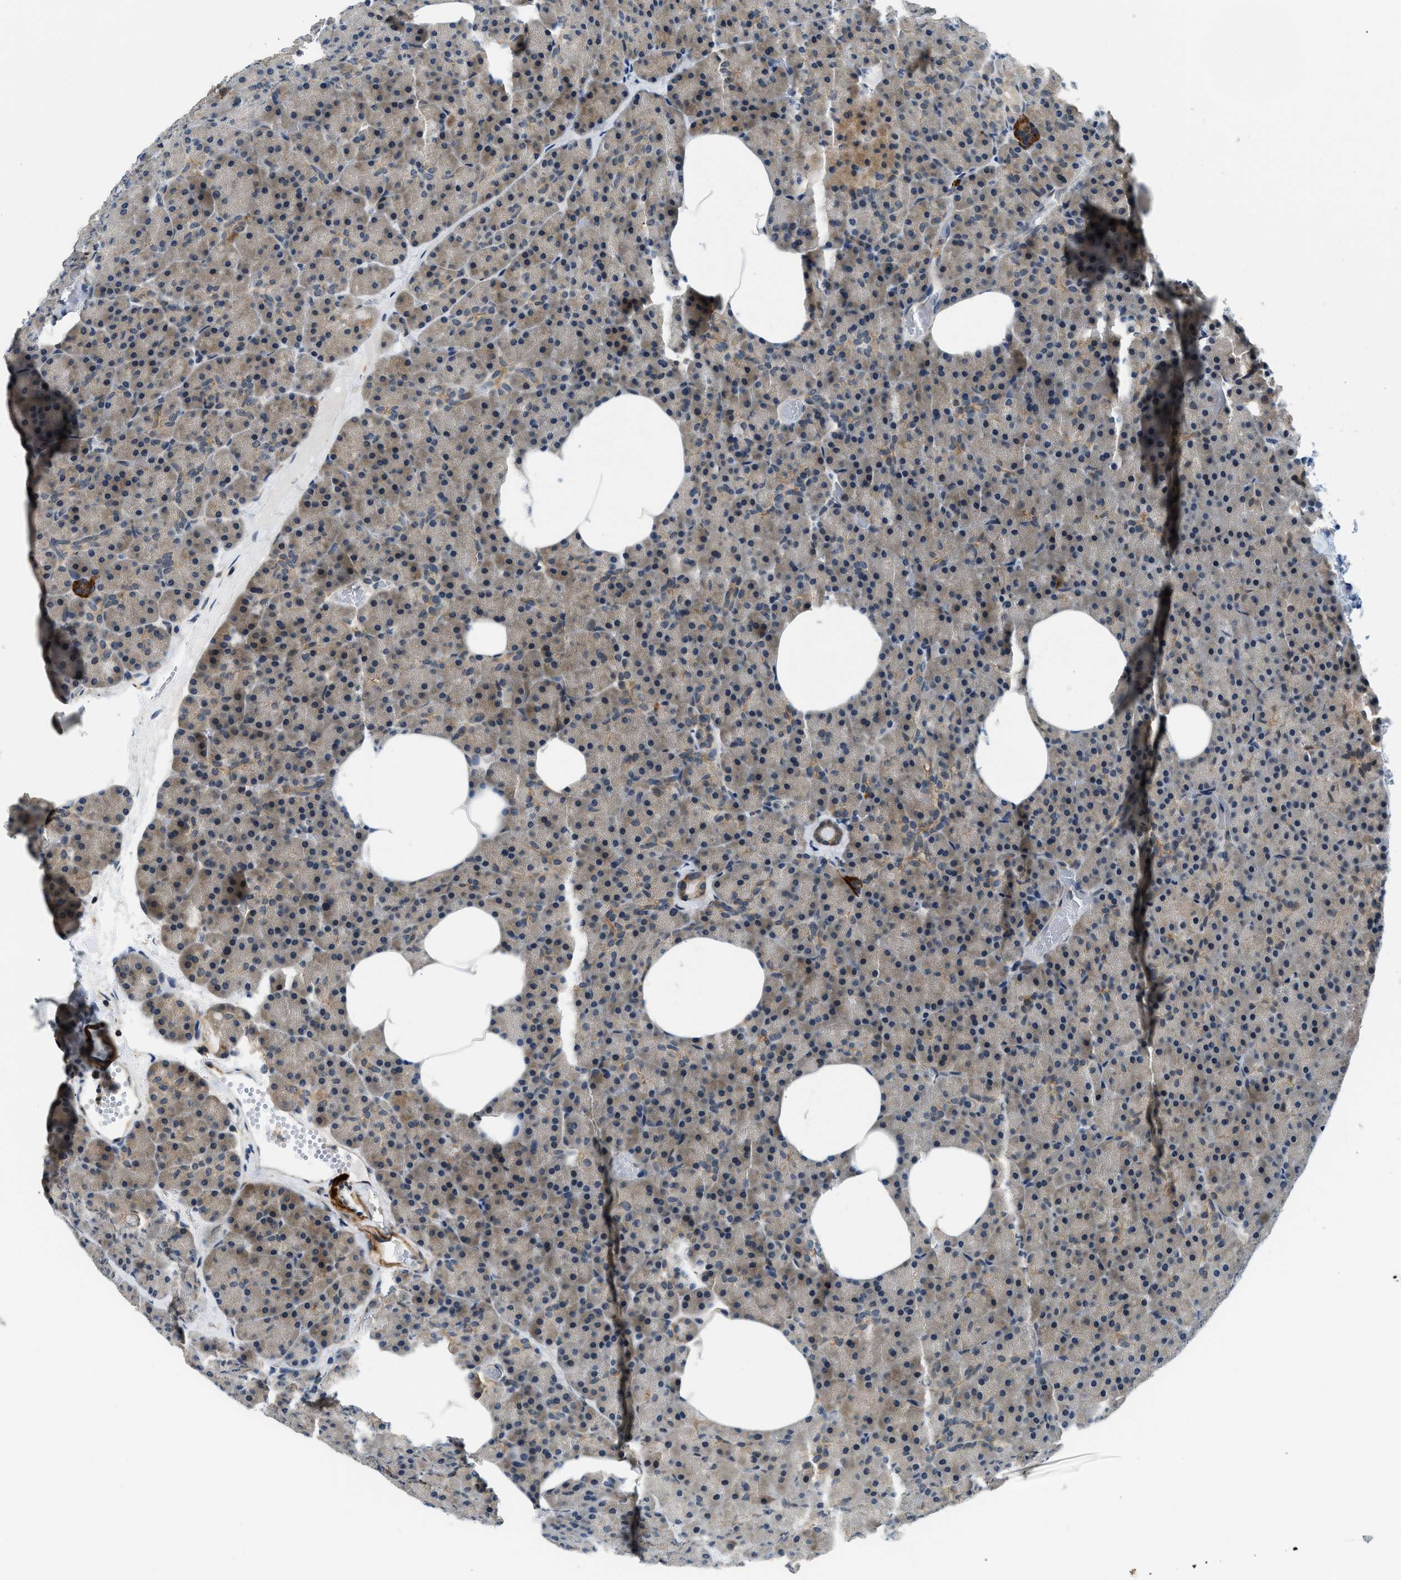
{"staining": {"intensity": "moderate", "quantity": "25%-75%", "location": "cytoplasmic/membranous"}, "tissue": "pancreas", "cell_type": "Exocrine glandular cells", "image_type": "normal", "snomed": [{"axis": "morphology", "description": "Normal tissue, NOS"}, {"axis": "morphology", "description": "Carcinoid, malignant, NOS"}, {"axis": "topography", "description": "Pancreas"}], "caption": "This image exhibits immunohistochemistry staining of benign human pancreas, with medium moderate cytoplasmic/membranous staining in approximately 25%-75% of exocrine glandular cells.", "gene": "MTMR1", "patient": {"sex": "female", "age": 35}}